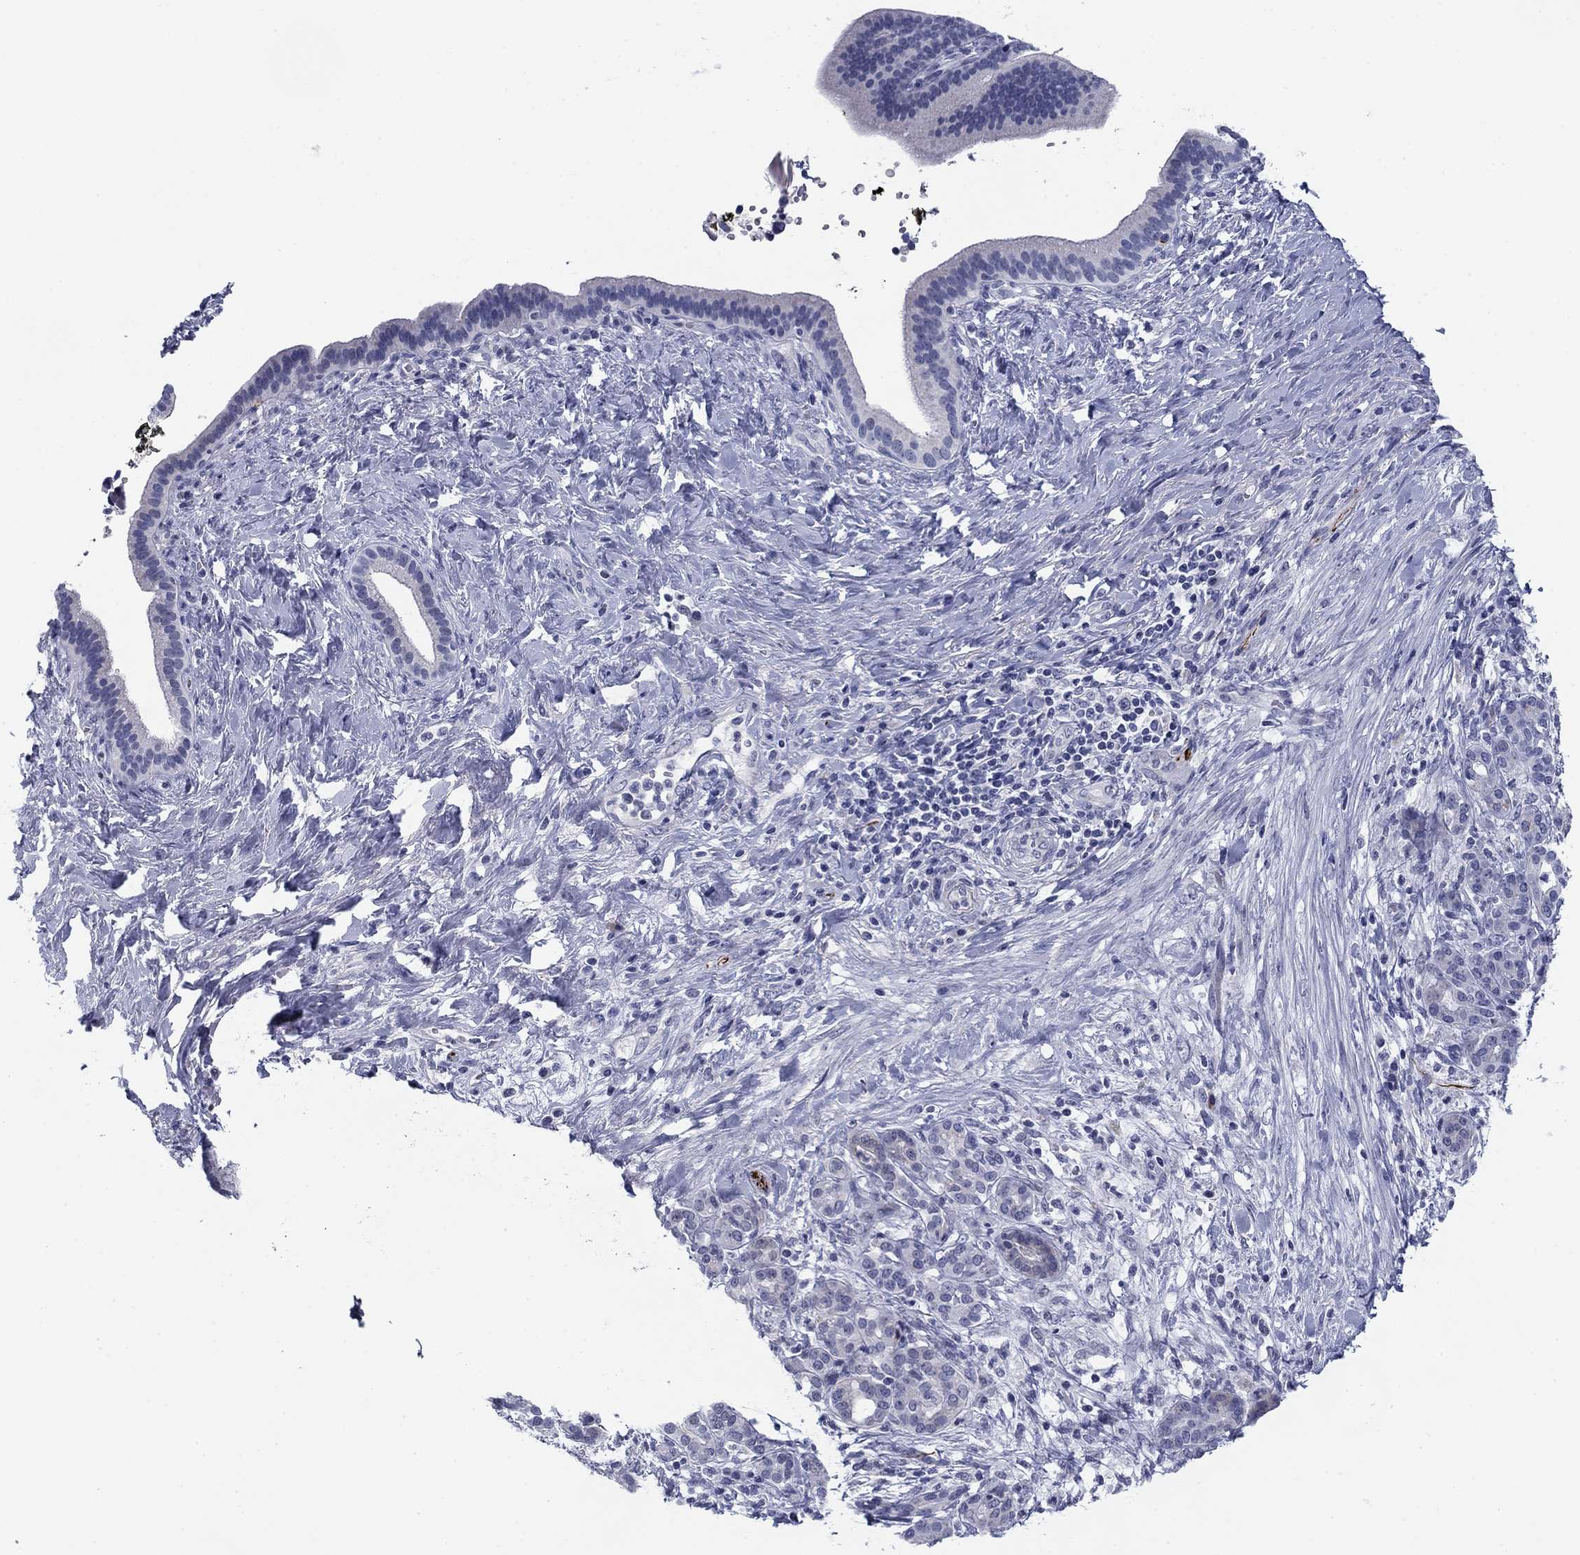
{"staining": {"intensity": "negative", "quantity": "none", "location": "none"}, "tissue": "pancreatic cancer", "cell_type": "Tumor cells", "image_type": "cancer", "snomed": [{"axis": "morphology", "description": "Adenocarcinoma, NOS"}, {"axis": "topography", "description": "Pancreas"}], "caption": "Tumor cells are negative for brown protein staining in pancreatic adenocarcinoma.", "gene": "PRPH", "patient": {"sex": "male", "age": 44}}